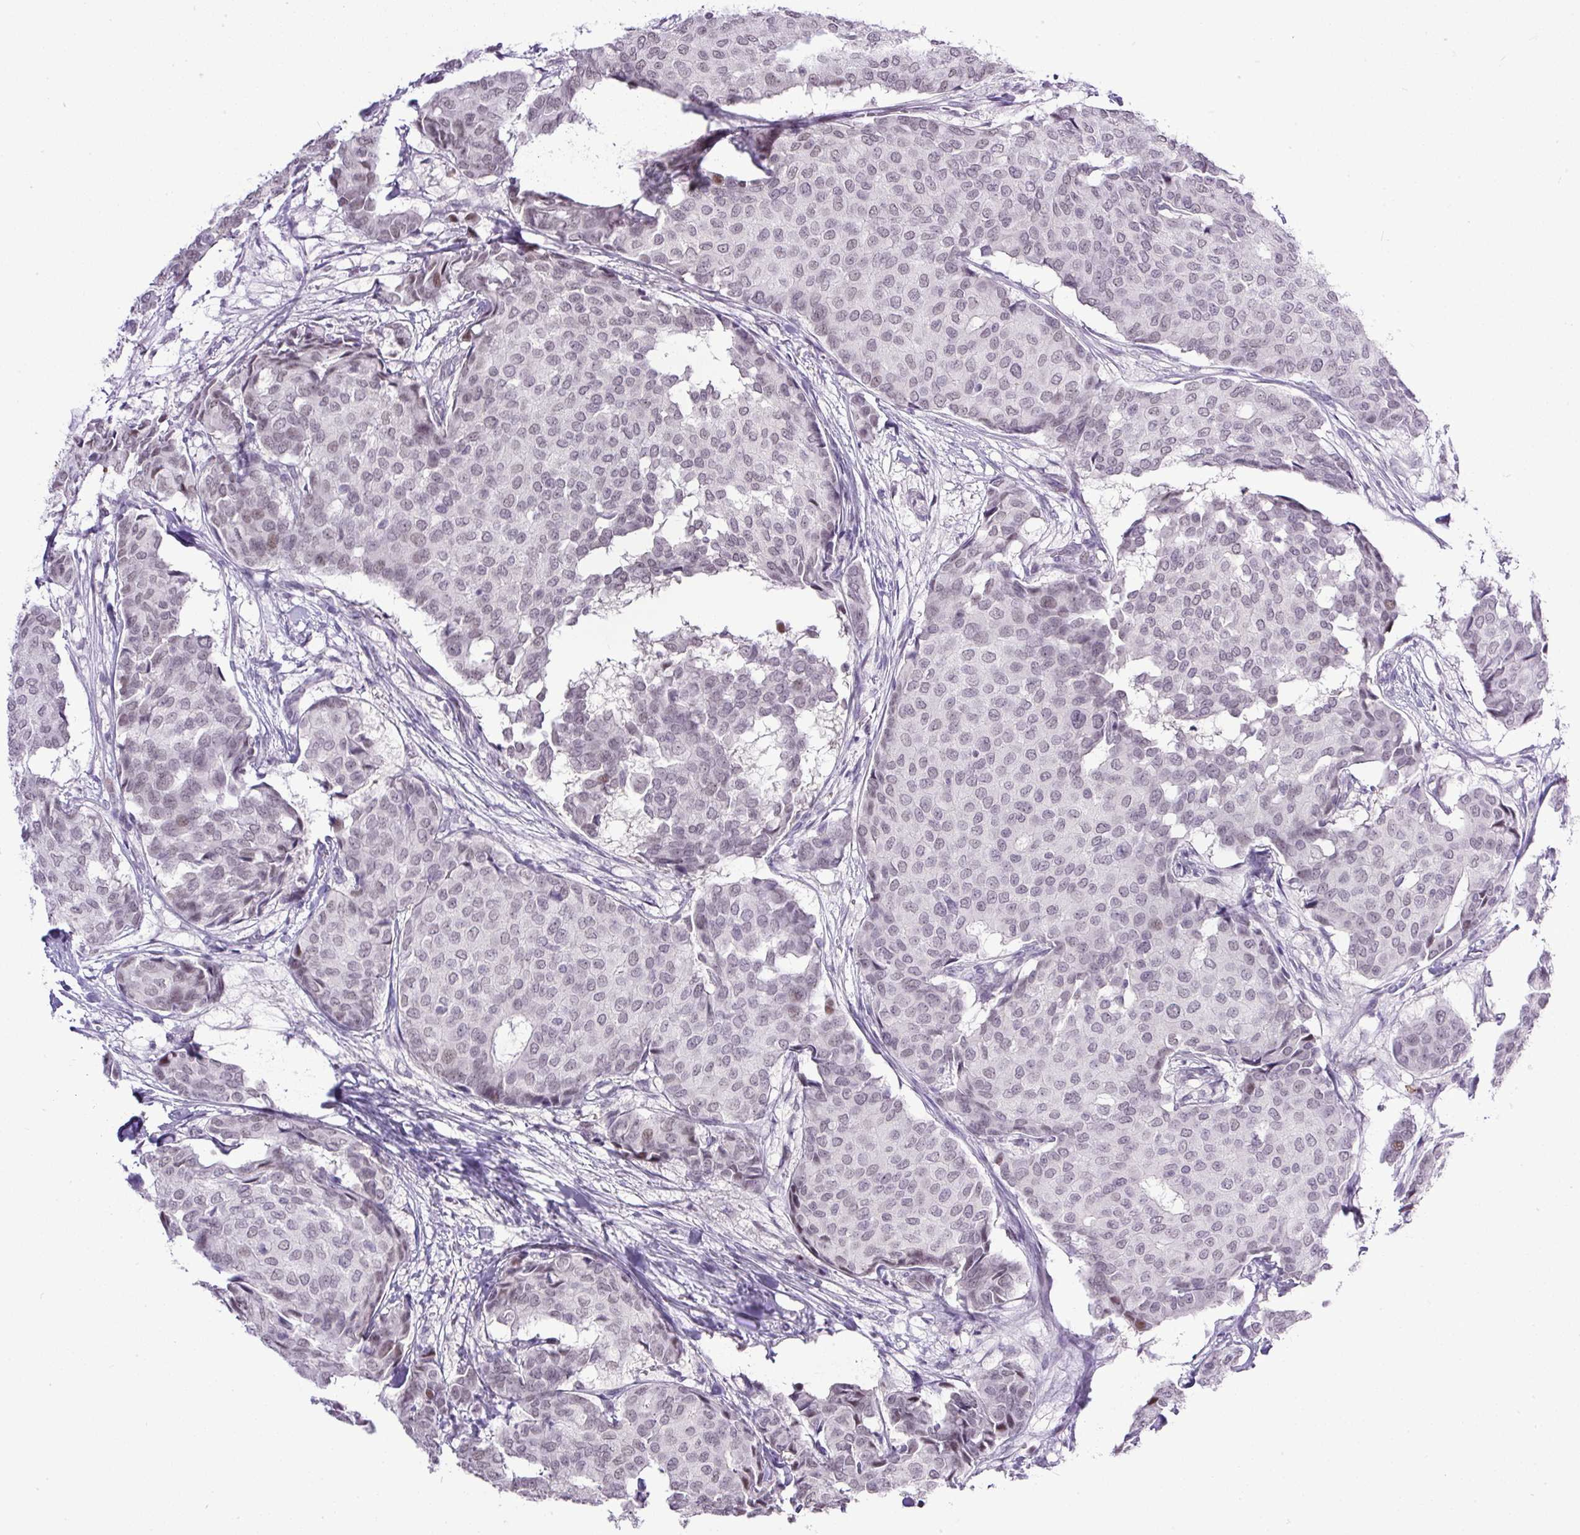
{"staining": {"intensity": "weak", "quantity": "<25%", "location": "nuclear"}, "tissue": "breast cancer", "cell_type": "Tumor cells", "image_type": "cancer", "snomed": [{"axis": "morphology", "description": "Duct carcinoma"}, {"axis": "topography", "description": "Breast"}], "caption": "Tumor cells are negative for protein expression in human breast cancer. (DAB immunohistochemistry with hematoxylin counter stain).", "gene": "WNT10B", "patient": {"sex": "female", "age": 75}}